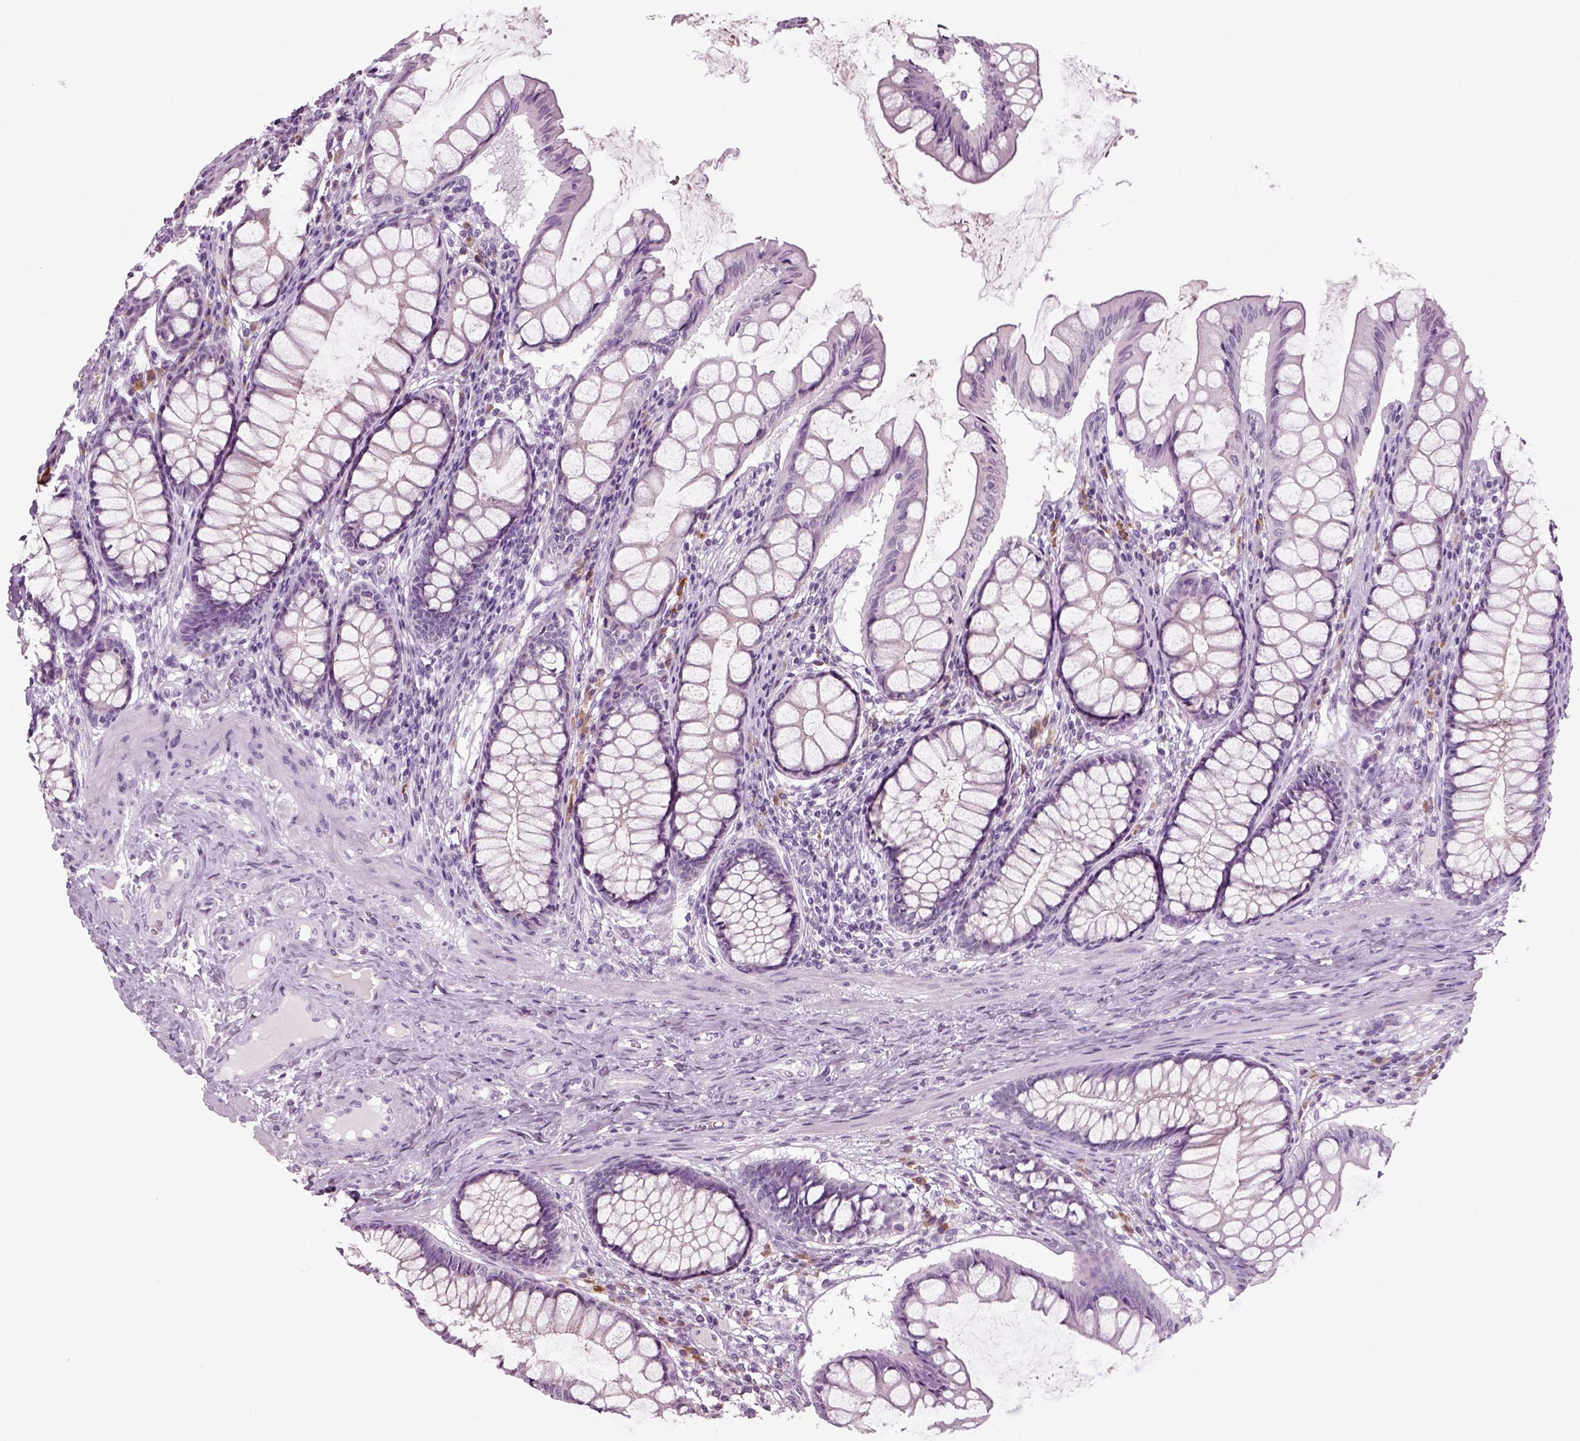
{"staining": {"intensity": "negative", "quantity": "none", "location": "none"}, "tissue": "colon", "cell_type": "Endothelial cells", "image_type": "normal", "snomed": [{"axis": "morphology", "description": "Normal tissue, NOS"}, {"axis": "topography", "description": "Colon"}], "caption": "This is an immunohistochemistry histopathology image of unremarkable colon. There is no positivity in endothelial cells.", "gene": "PRLH", "patient": {"sex": "female", "age": 65}}